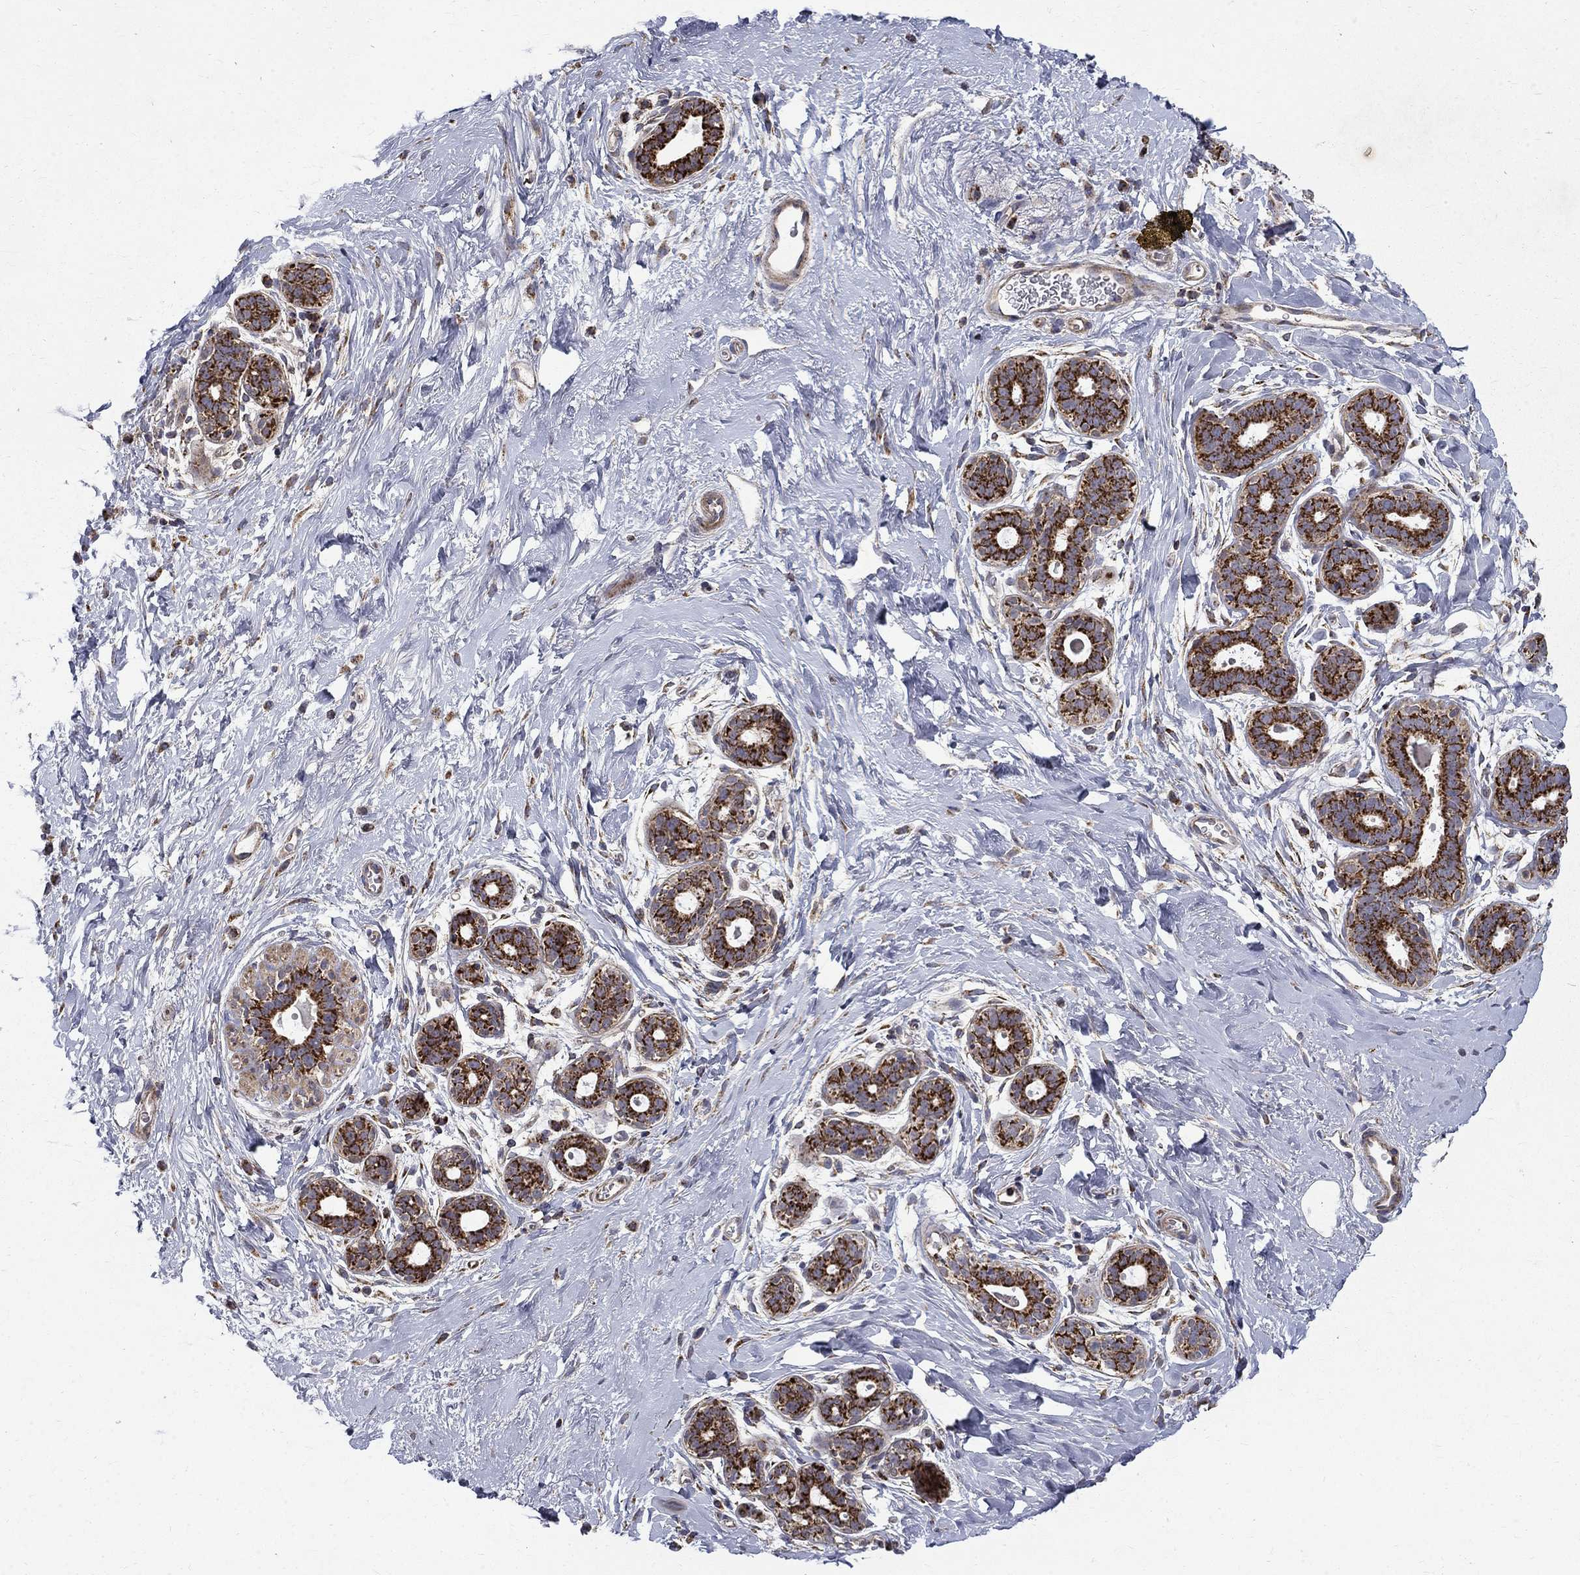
{"staining": {"intensity": "negative", "quantity": "none", "location": "none"}, "tissue": "breast", "cell_type": "Adipocytes", "image_type": "normal", "snomed": [{"axis": "morphology", "description": "Normal tissue, NOS"}, {"axis": "topography", "description": "Breast"}], "caption": "DAB (3,3'-diaminobenzidine) immunohistochemical staining of normal human breast displays no significant positivity in adipocytes. Brightfield microscopy of IHC stained with DAB (3,3'-diaminobenzidine) (brown) and hematoxylin (blue), captured at high magnification.", "gene": "PCBP3", "patient": {"sex": "female", "age": 43}}